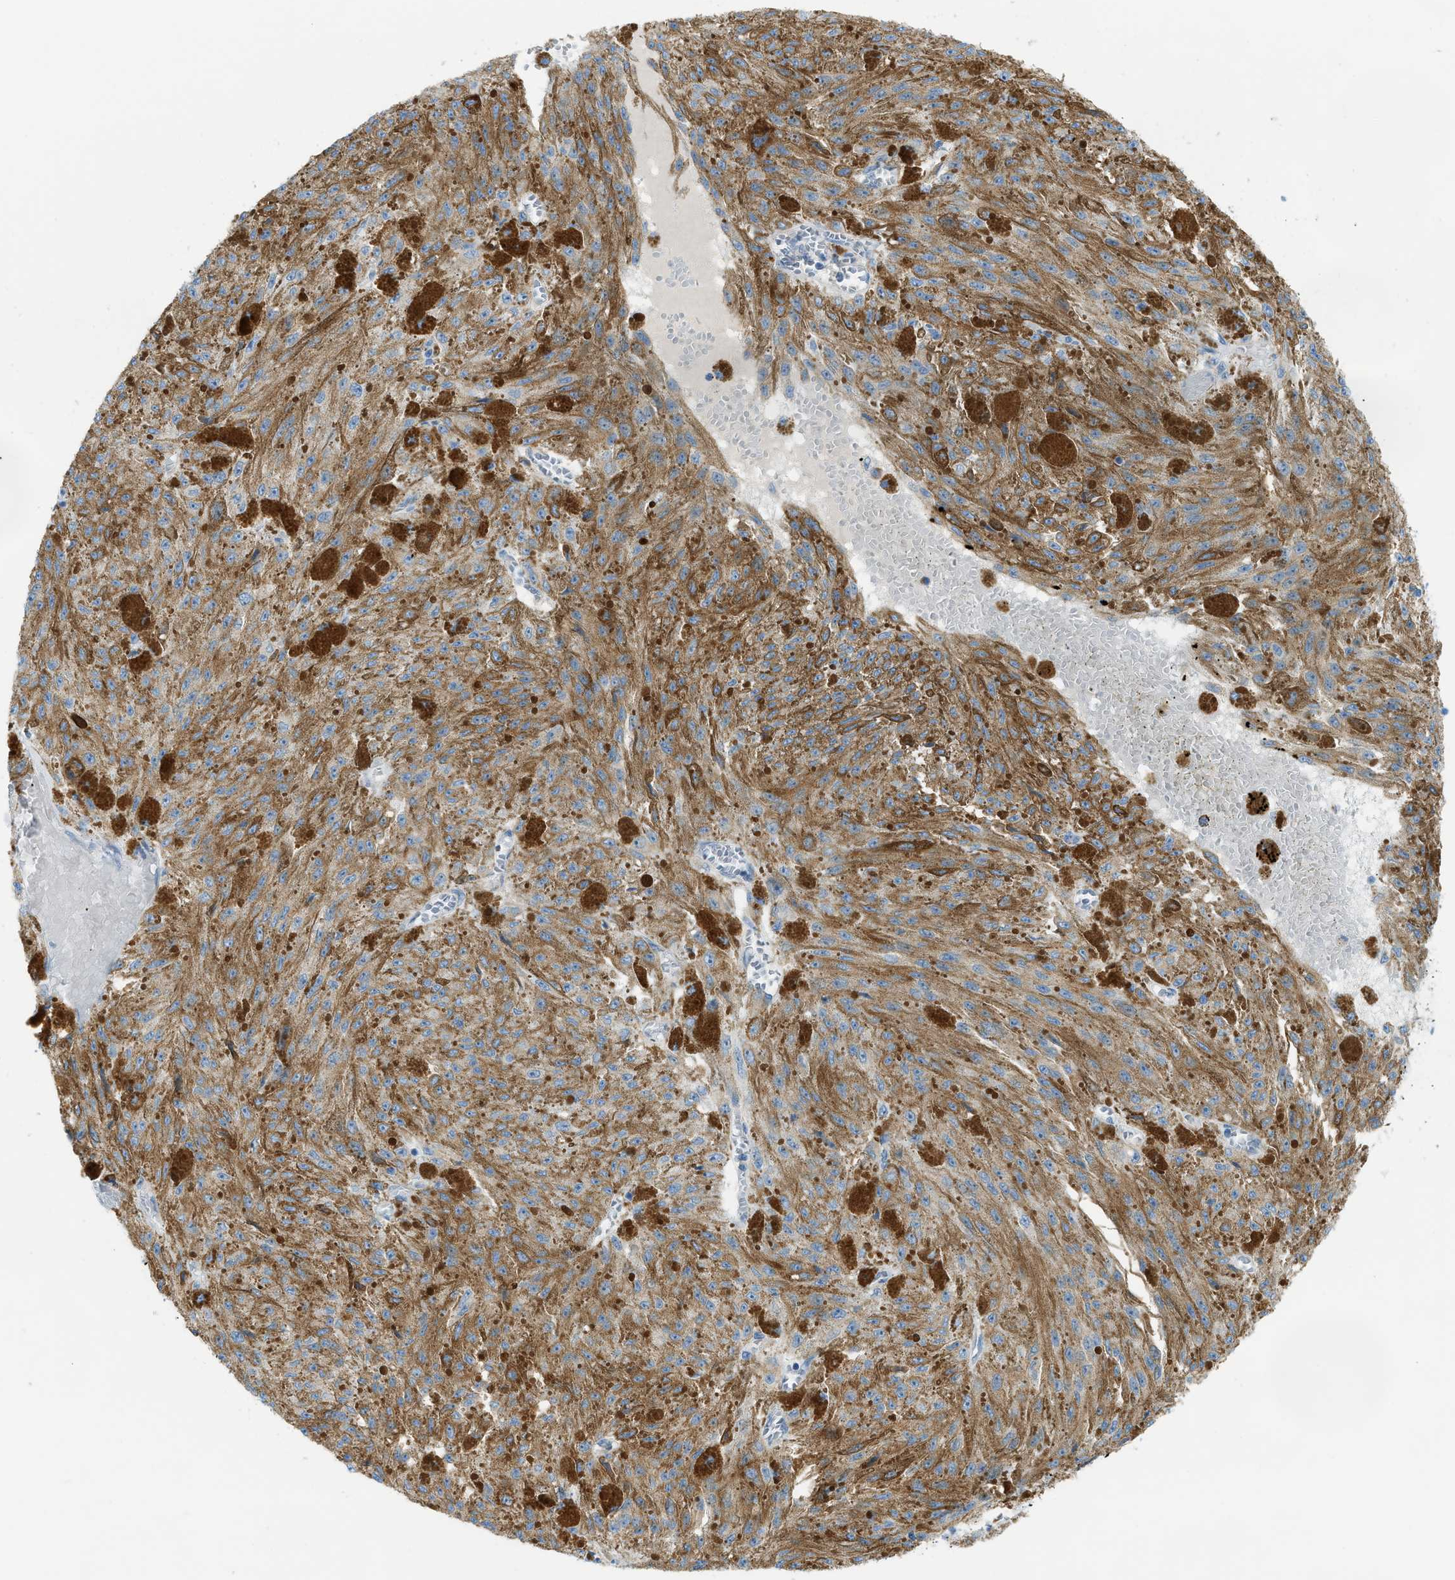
{"staining": {"intensity": "moderate", "quantity": ">75%", "location": "cytoplasmic/membranous"}, "tissue": "melanoma", "cell_type": "Tumor cells", "image_type": "cancer", "snomed": [{"axis": "morphology", "description": "Malignant melanoma, NOS"}, {"axis": "topography", "description": "Other"}], "caption": "IHC image of neoplastic tissue: human malignant melanoma stained using IHC reveals medium levels of moderate protein expression localized specifically in the cytoplasmic/membranous of tumor cells, appearing as a cytoplasmic/membranous brown color.", "gene": "MYH11", "patient": {"sex": "male", "age": 79}}